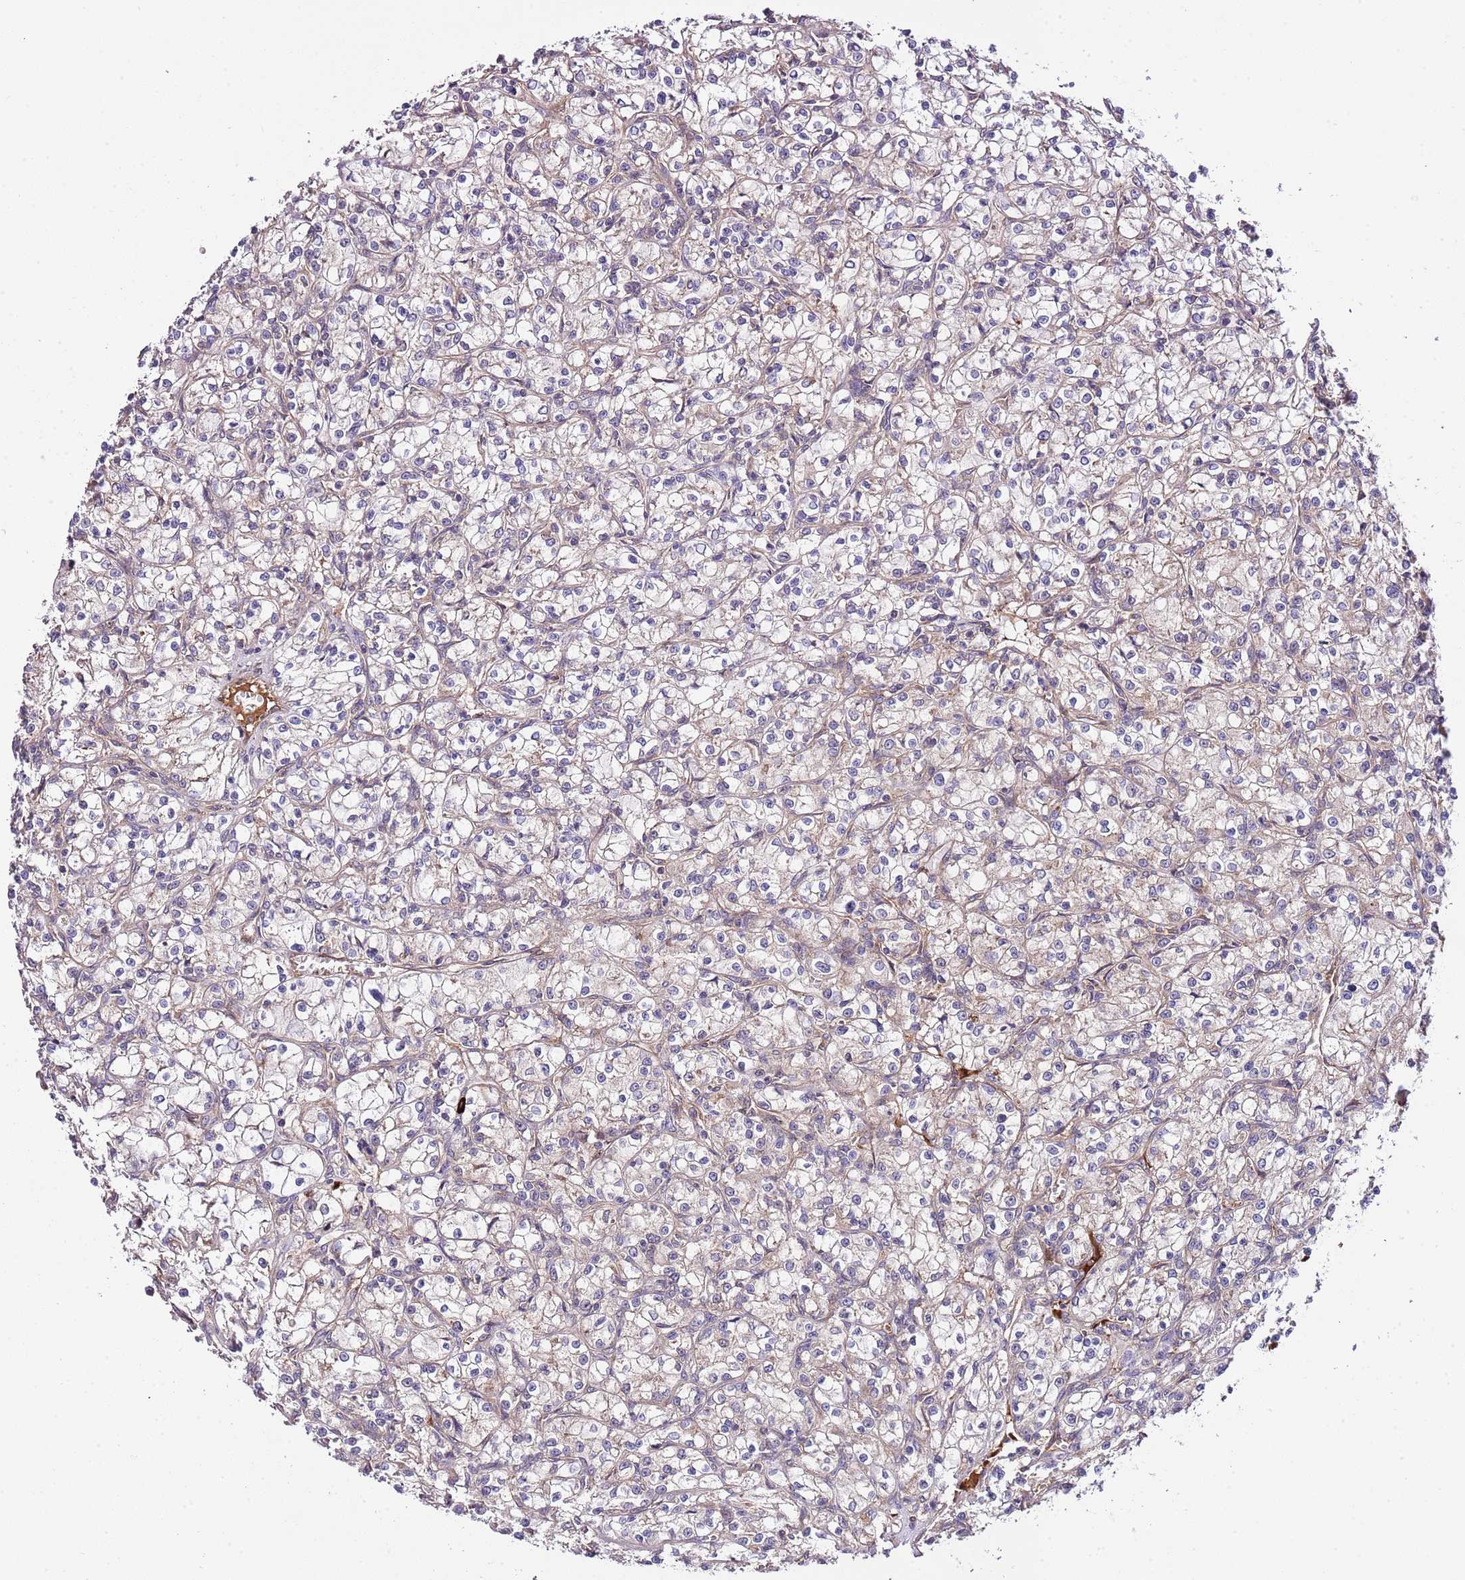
{"staining": {"intensity": "weak", "quantity": "25%-75%", "location": "cytoplasmic/membranous"}, "tissue": "renal cancer", "cell_type": "Tumor cells", "image_type": "cancer", "snomed": [{"axis": "morphology", "description": "Adenocarcinoma, NOS"}, {"axis": "topography", "description": "Kidney"}], "caption": "The image shows staining of renal adenocarcinoma, revealing weak cytoplasmic/membranous protein staining (brown color) within tumor cells.", "gene": "DONSON", "patient": {"sex": "female", "age": 59}}